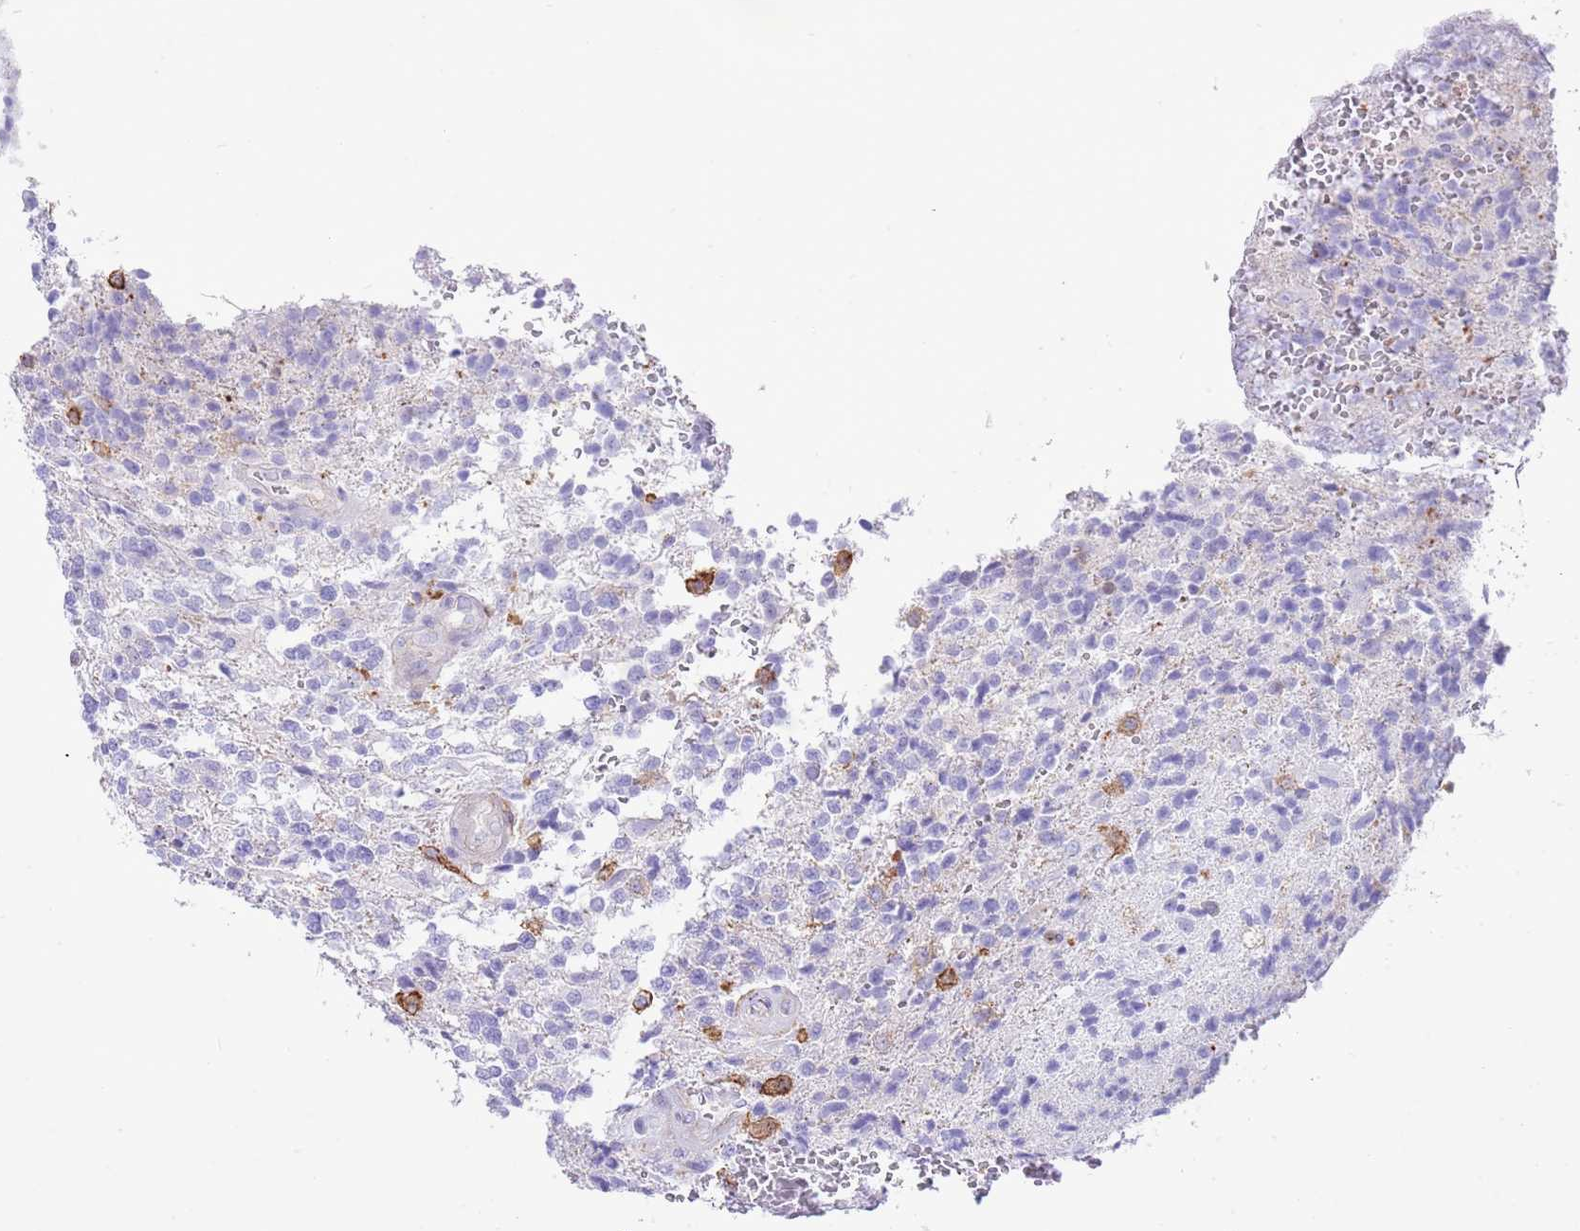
{"staining": {"intensity": "negative", "quantity": "none", "location": "none"}, "tissue": "glioma", "cell_type": "Tumor cells", "image_type": "cancer", "snomed": [{"axis": "morphology", "description": "Glioma, malignant, High grade"}, {"axis": "topography", "description": "Brain"}], "caption": "A high-resolution photomicrograph shows IHC staining of glioma, which reveals no significant expression in tumor cells.", "gene": "EFHD2", "patient": {"sex": "male", "age": 56}}